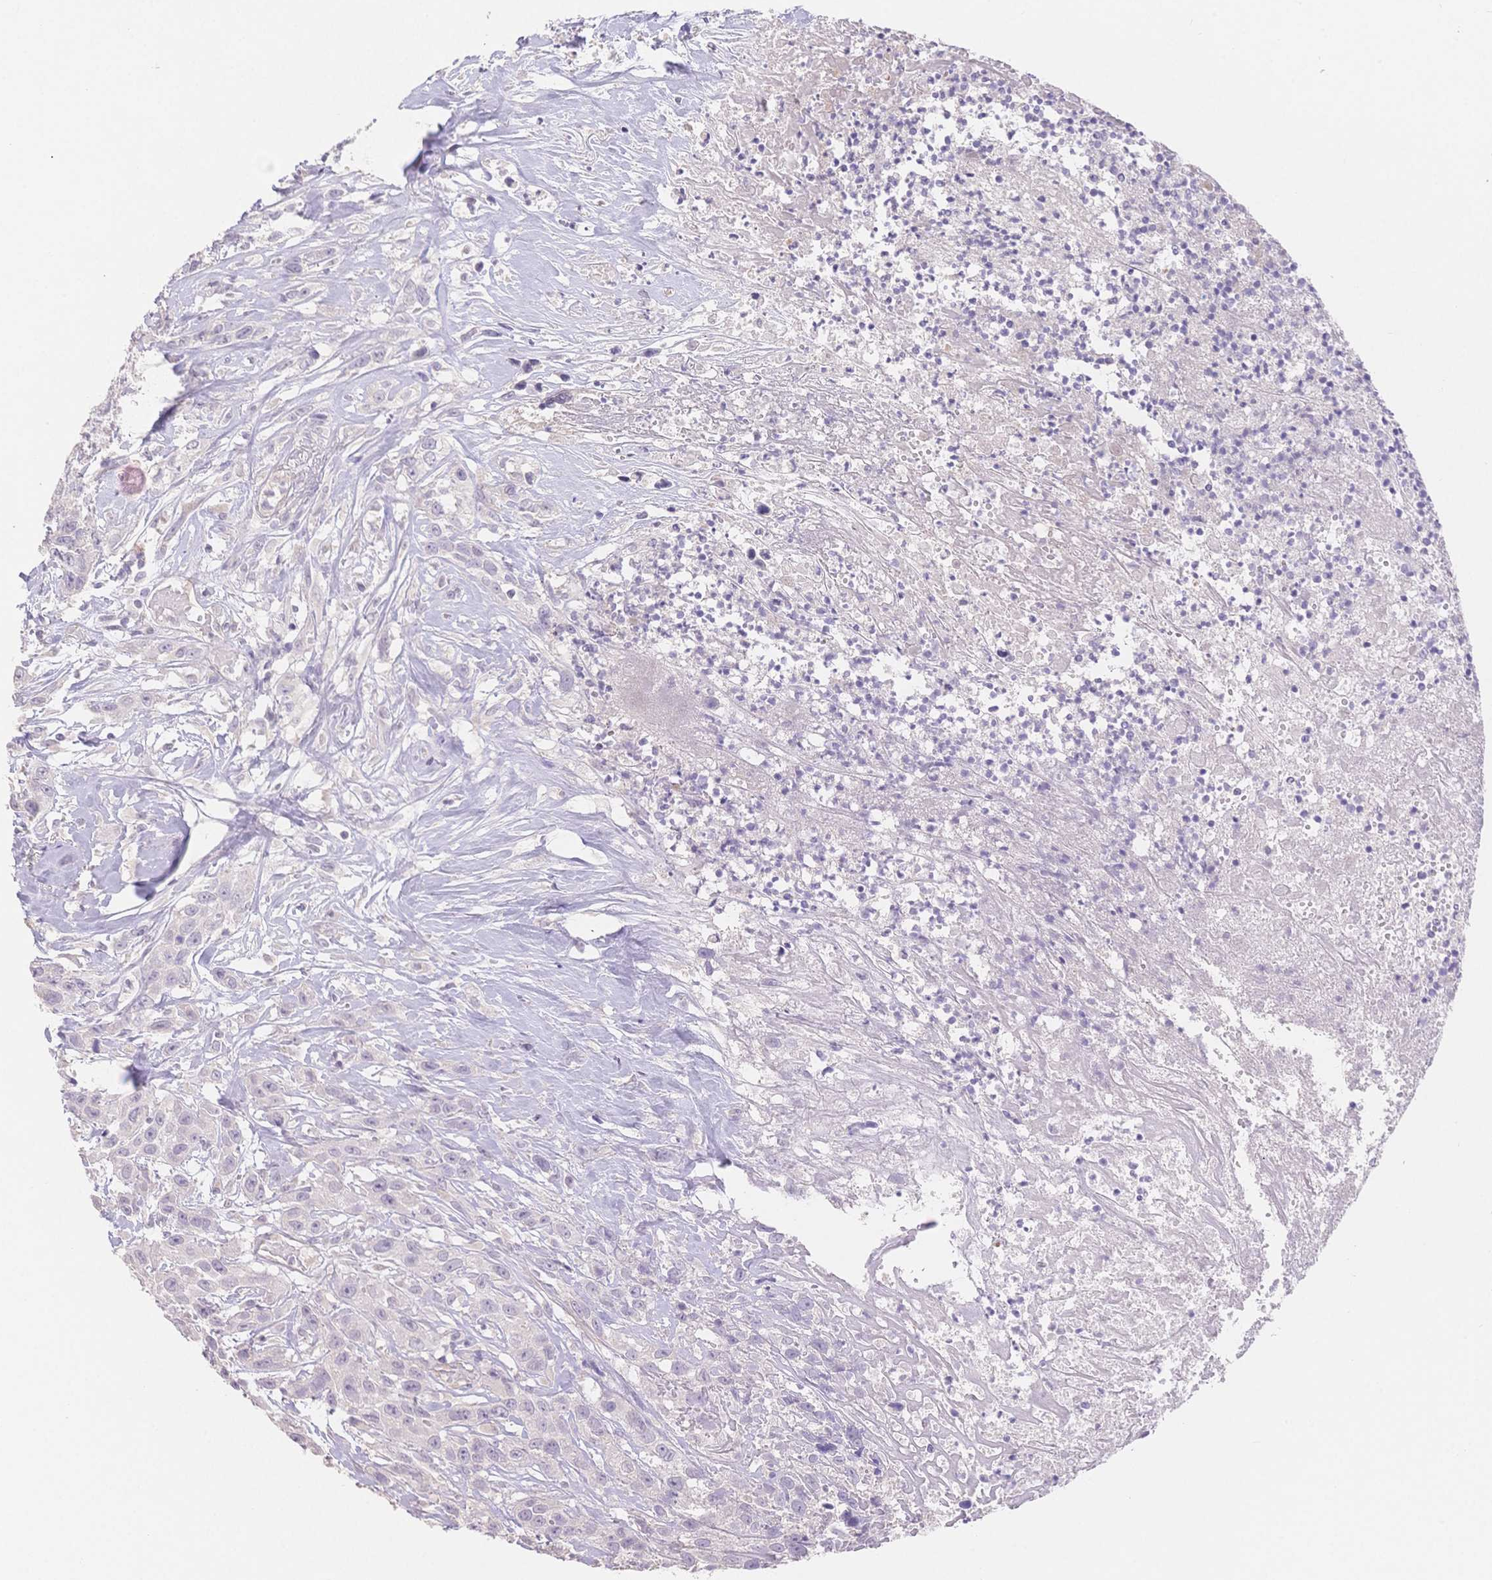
{"staining": {"intensity": "negative", "quantity": "none", "location": "none"}, "tissue": "head and neck cancer", "cell_type": "Tumor cells", "image_type": "cancer", "snomed": [{"axis": "morphology", "description": "Squamous cell carcinoma, NOS"}, {"axis": "topography", "description": "Head-Neck"}], "caption": "Immunohistochemistry (IHC) photomicrograph of neoplastic tissue: human head and neck squamous cell carcinoma stained with DAB exhibits no significant protein staining in tumor cells. Brightfield microscopy of IHC stained with DAB (brown) and hematoxylin (blue), captured at high magnification.", "gene": "SUV39H2", "patient": {"sex": "male", "age": 57}}